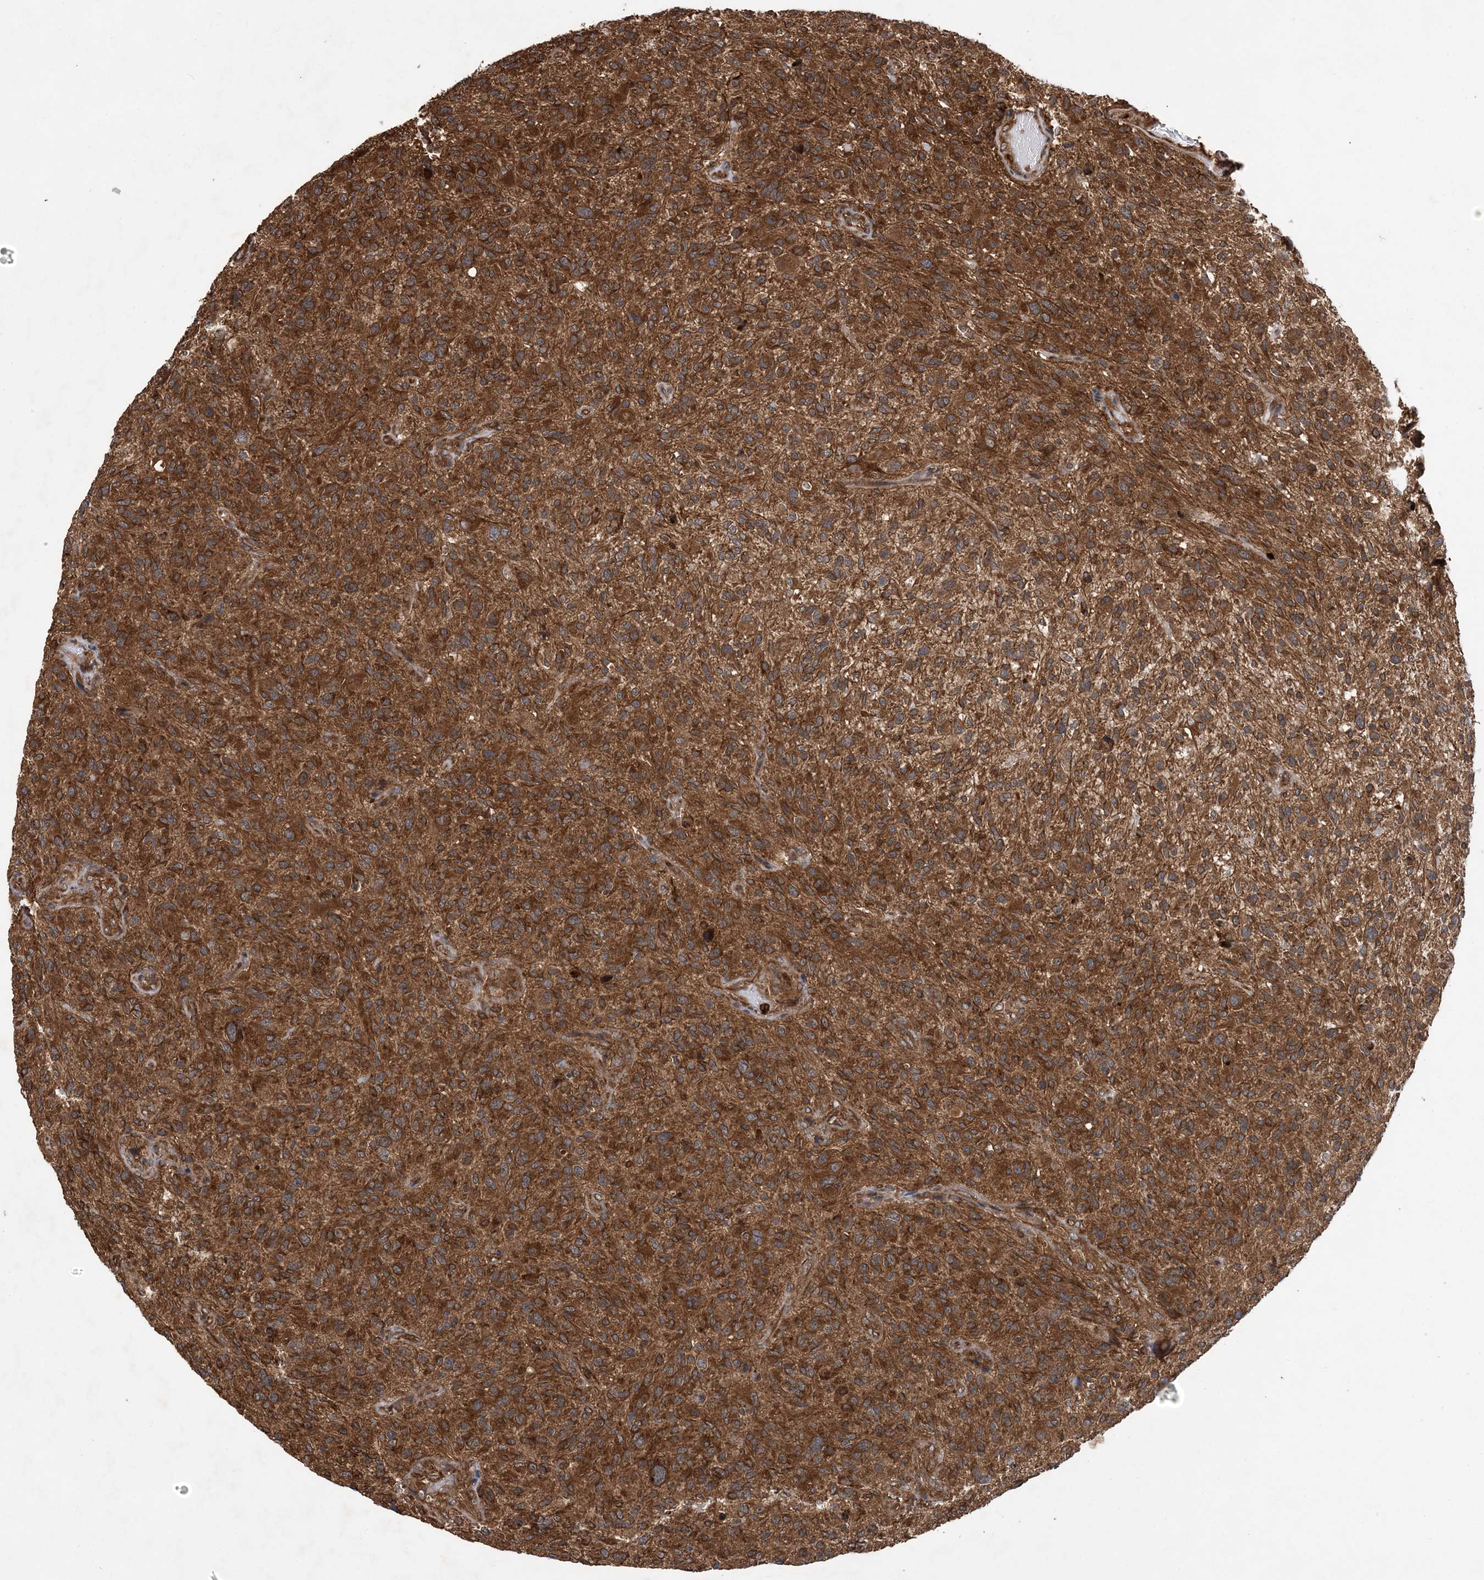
{"staining": {"intensity": "strong", "quantity": ">75%", "location": "cytoplasmic/membranous"}, "tissue": "glioma", "cell_type": "Tumor cells", "image_type": "cancer", "snomed": [{"axis": "morphology", "description": "Glioma, malignant, High grade"}, {"axis": "topography", "description": "Brain"}], "caption": "The image shows immunohistochemical staining of high-grade glioma (malignant). There is strong cytoplasmic/membranous positivity is appreciated in about >75% of tumor cells.", "gene": "ATG3", "patient": {"sex": "male", "age": 47}}